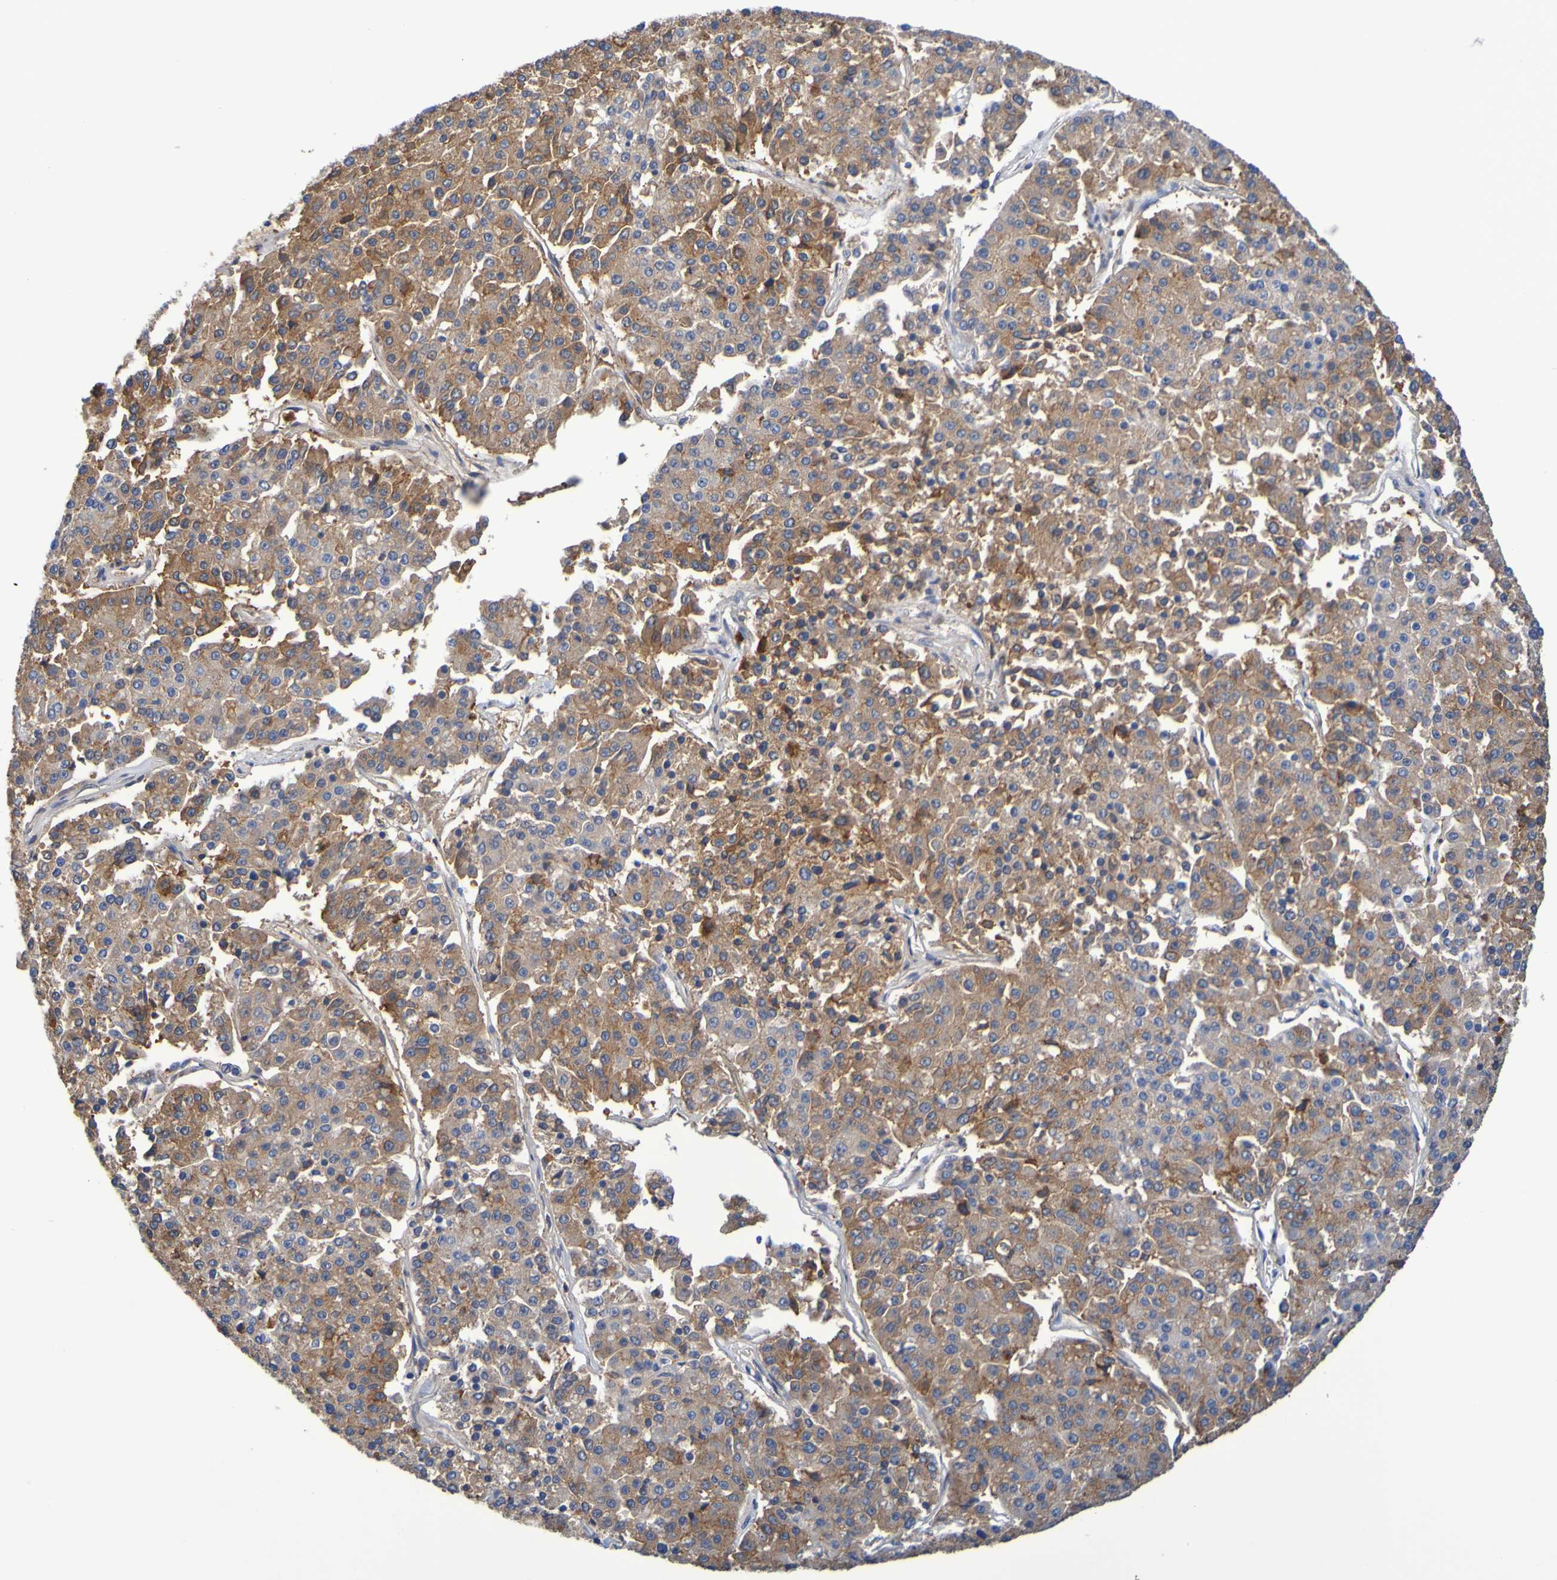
{"staining": {"intensity": "moderate", "quantity": ">75%", "location": "cytoplasmic/membranous"}, "tissue": "pancreatic cancer", "cell_type": "Tumor cells", "image_type": "cancer", "snomed": [{"axis": "morphology", "description": "Adenocarcinoma, NOS"}, {"axis": "topography", "description": "Pancreas"}], "caption": "Moderate cytoplasmic/membranous staining is appreciated in about >75% of tumor cells in pancreatic cancer (adenocarcinoma). (DAB (3,3'-diaminobenzidine) IHC with brightfield microscopy, high magnification).", "gene": "GAB3", "patient": {"sex": "male", "age": 50}}